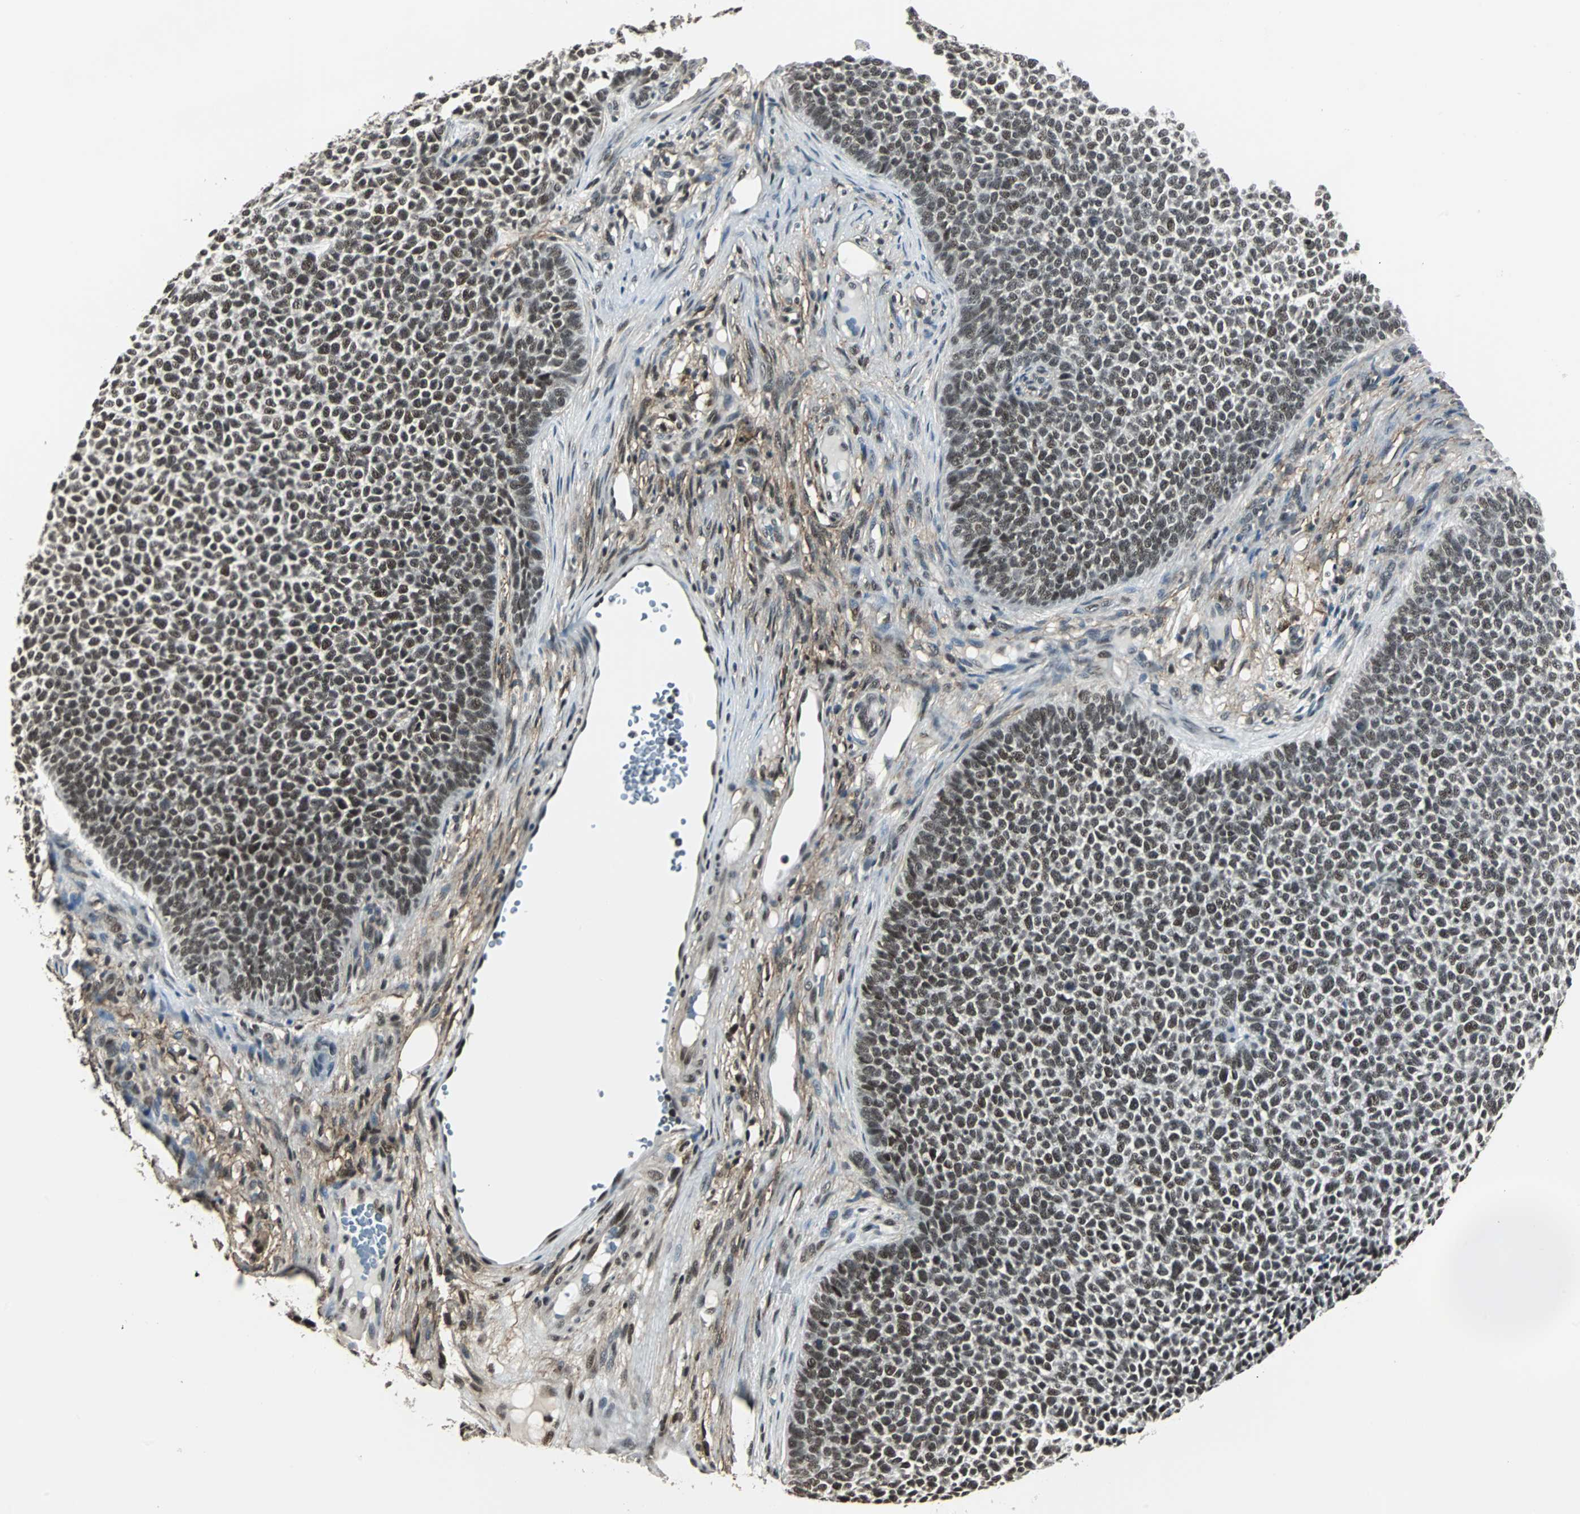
{"staining": {"intensity": "moderate", "quantity": ">75%", "location": "nuclear"}, "tissue": "skin cancer", "cell_type": "Tumor cells", "image_type": "cancer", "snomed": [{"axis": "morphology", "description": "Basal cell carcinoma"}, {"axis": "topography", "description": "Skin"}], "caption": "Human basal cell carcinoma (skin) stained with a protein marker demonstrates moderate staining in tumor cells.", "gene": "MKX", "patient": {"sex": "female", "age": 84}}